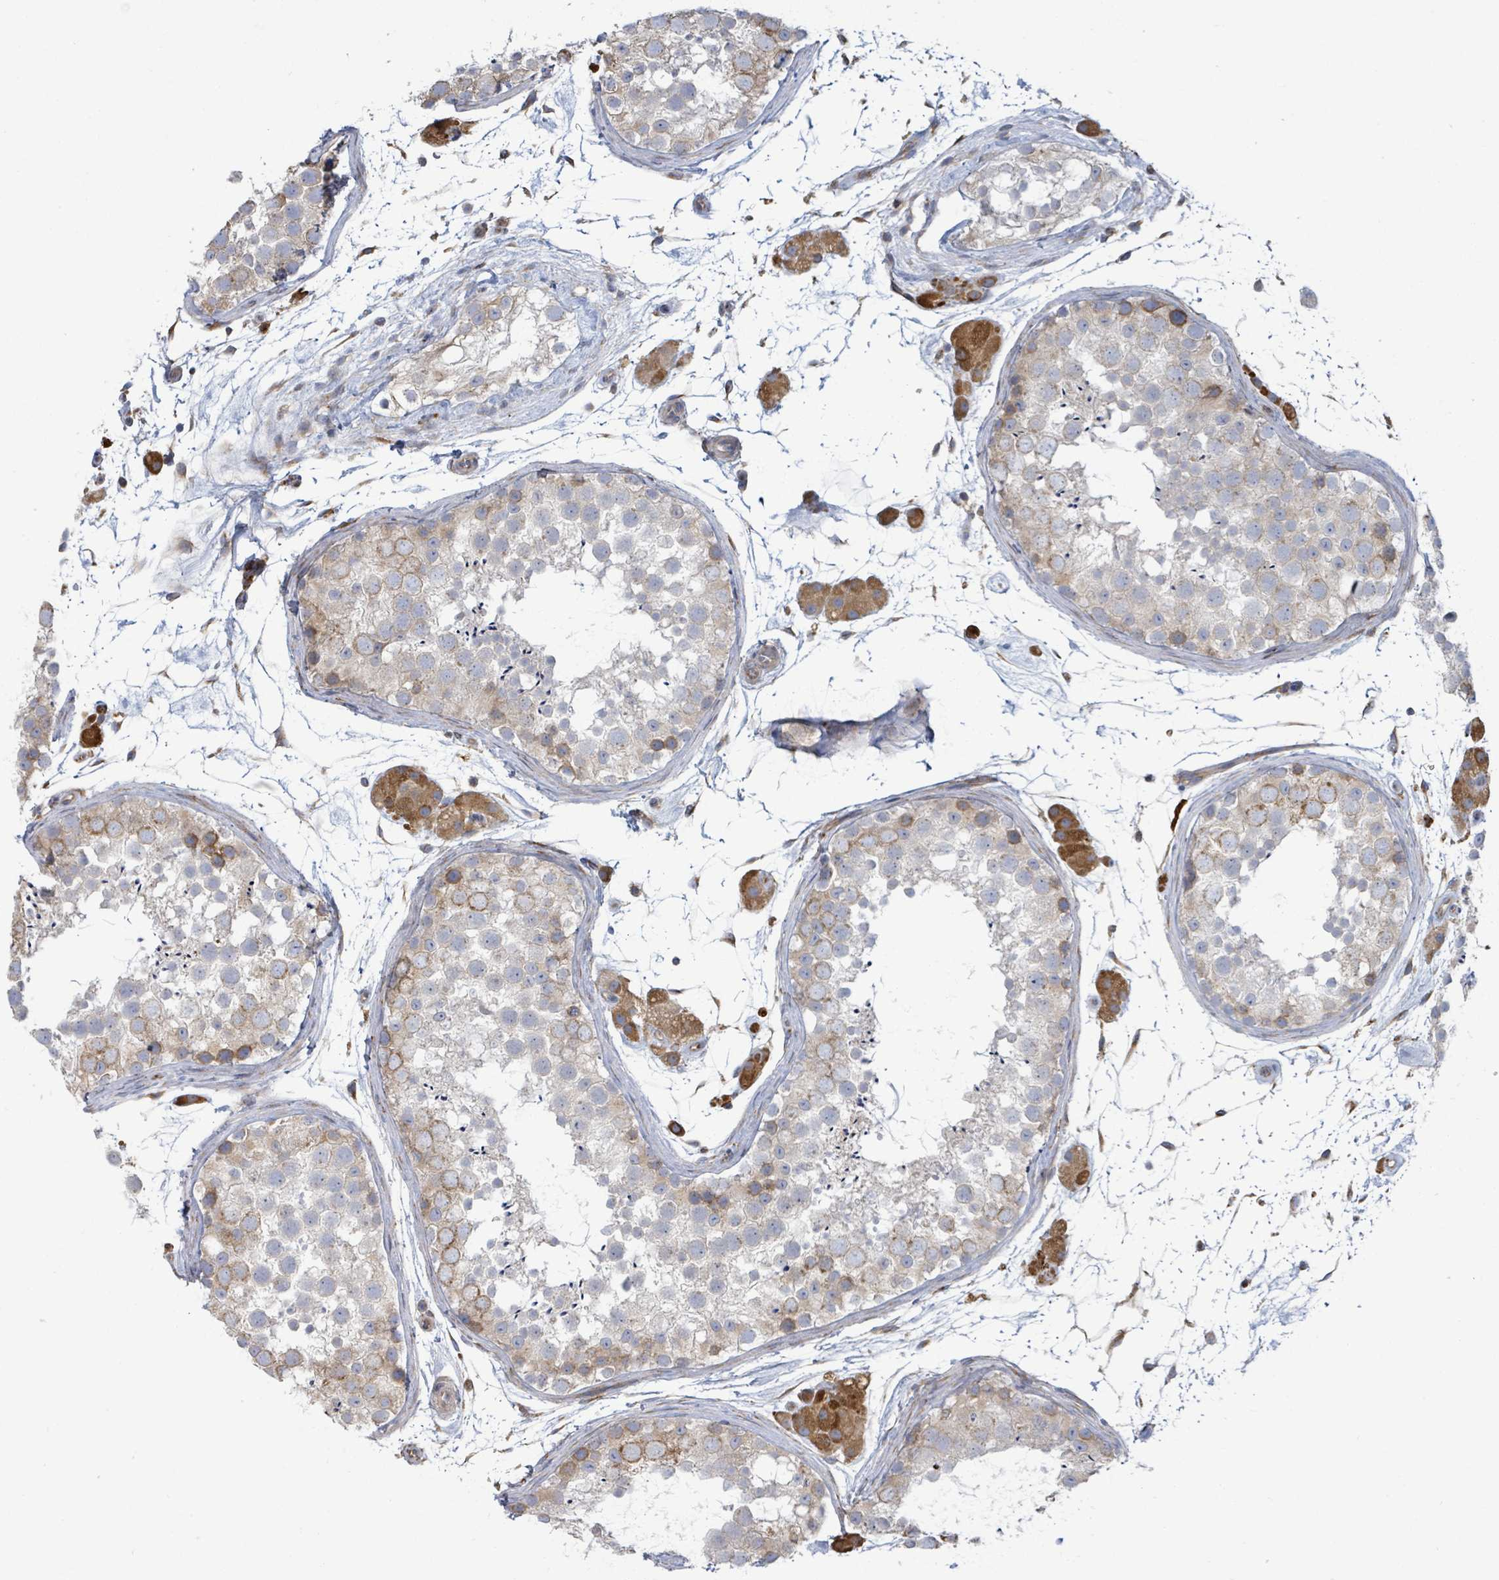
{"staining": {"intensity": "moderate", "quantity": "<25%", "location": "cytoplasmic/membranous"}, "tissue": "testis", "cell_type": "Cells in seminiferous ducts", "image_type": "normal", "snomed": [{"axis": "morphology", "description": "Normal tissue, NOS"}, {"axis": "topography", "description": "Testis"}], "caption": "Moderate cytoplasmic/membranous protein expression is identified in about <25% of cells in seminiferous ducts in testis.", "gene": "RFPL4AL1", "patient": {"sex": "male", "age": 41}}